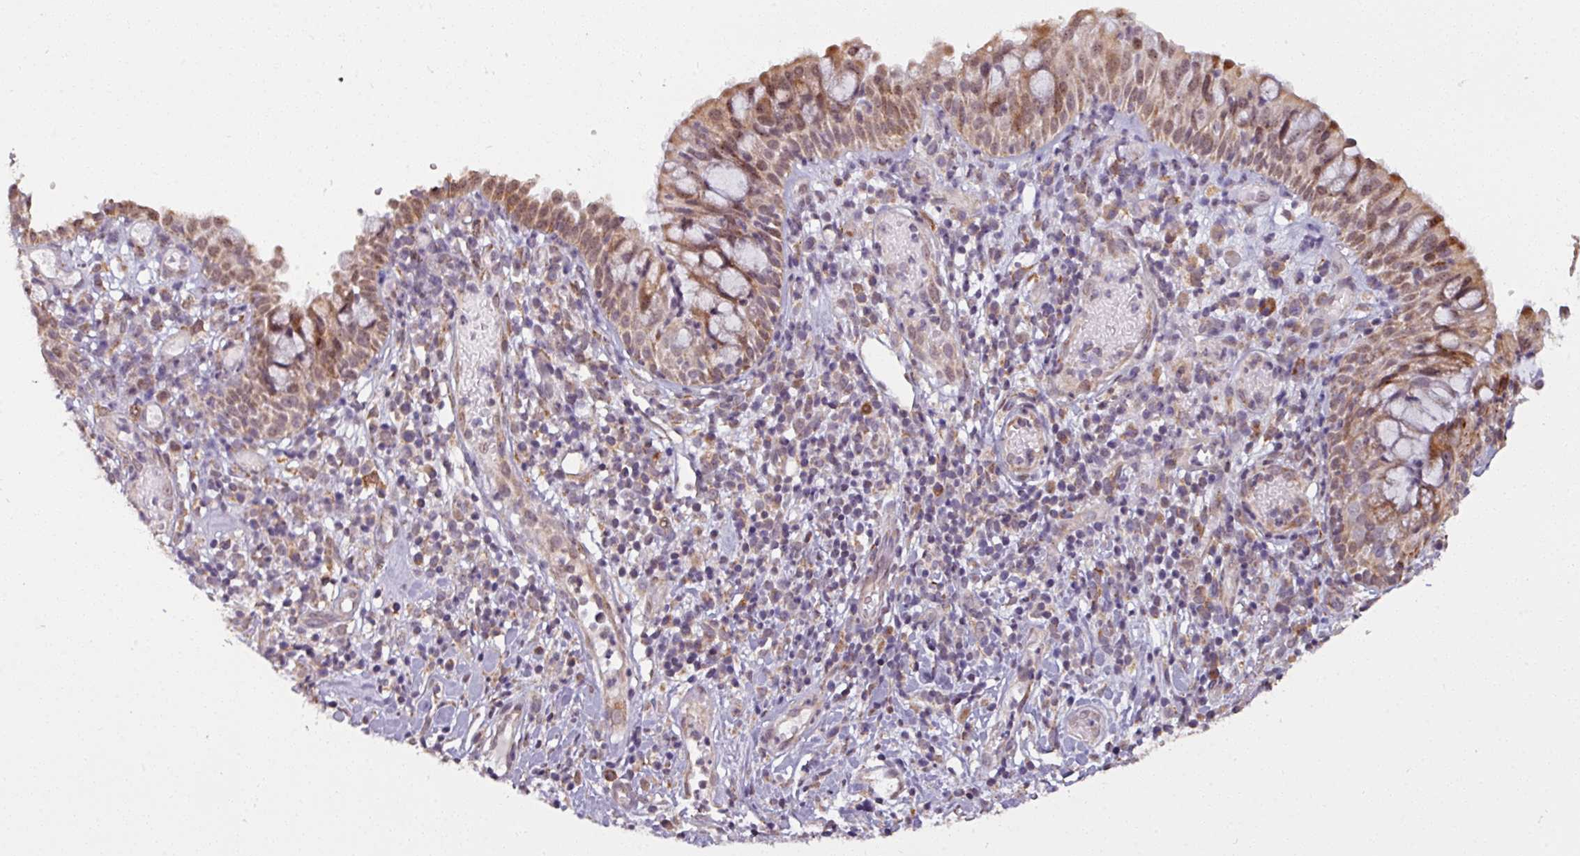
{"staining": {"intensity": "strong", "quantity": "25%-75%", "location": "cytoplasmic/membranous"}, "tissue": "nasopharynx", "cell_type": "Respiratory epithelial cells", "image_type": "normal", "snomed": [{"axis": "morphology", "description": "Normal tissue, NOS"}, {"axis": "topography", "description": "Nasopharynx"}], "caption": "Strong cytoplasmic/membranous staining is appreciated in approximately 25%-75% of respiratory epithelial cells in normal nasopharynx.", "gene": "MAGT1", "patient": {"sex": "male", "age": 65}}